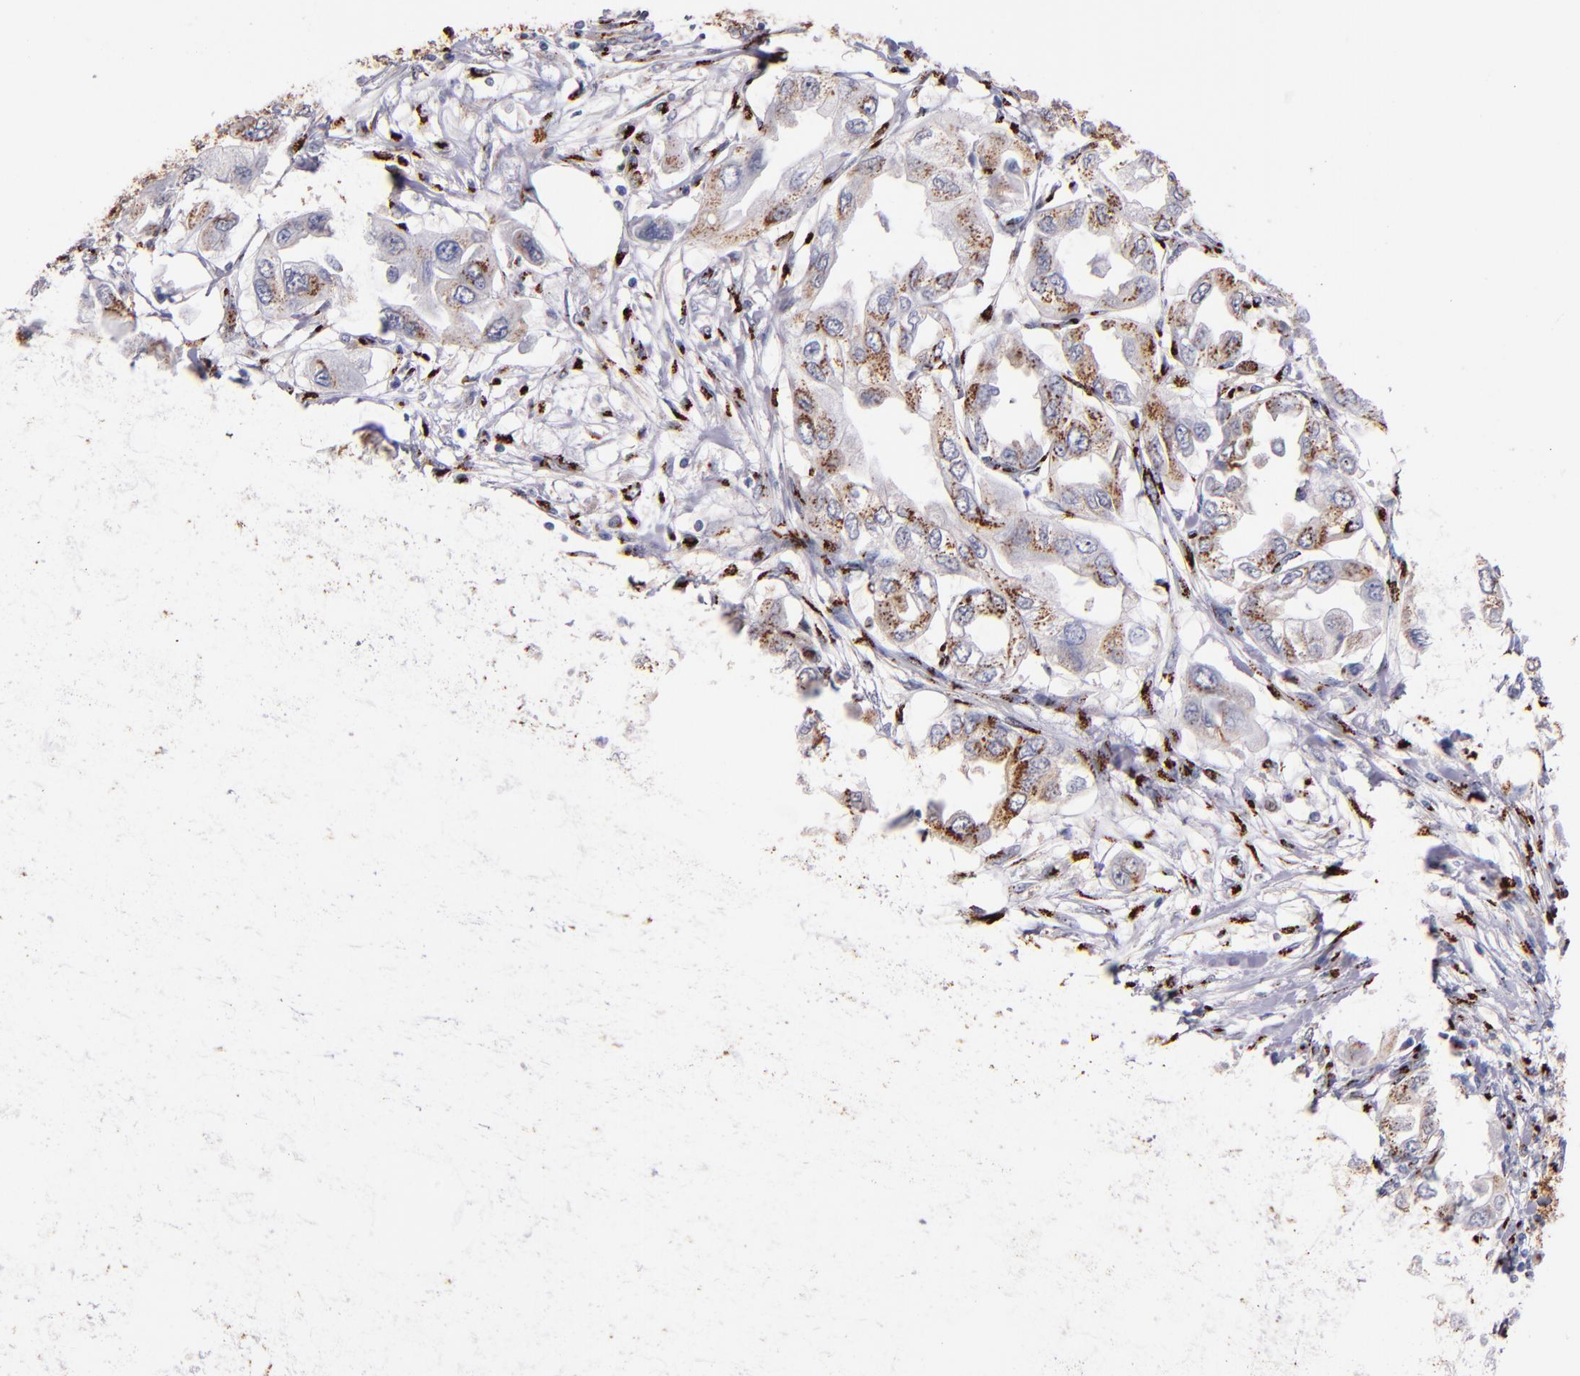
{"staining": {"intensity": "moderate", "quantity": "25%-75%", "location": "cytoplasmic/membranous"}, "tissue": "endometrial cancer", "cell_type": "Tumor cells", "image_type": "cancer", "snomed": [{"axis": "morphology", "description": "Adenocarcinoma, NOS"}, {"axis": "topography", "description": "Endometrium"}], "caption": "High-magnification brightfield microscopy of endometrial cancer stained with DAB (3,3'-diaminobenzidine) (brown) and counterstained with hematoxylin (blue). tumor cells exhibit moderate cytoplasmic/membranous positivity is appreciated in approximately25%-75% of cells.", "gene": "GOLIM4", "patient": {"sex": "female", "age": 67}}